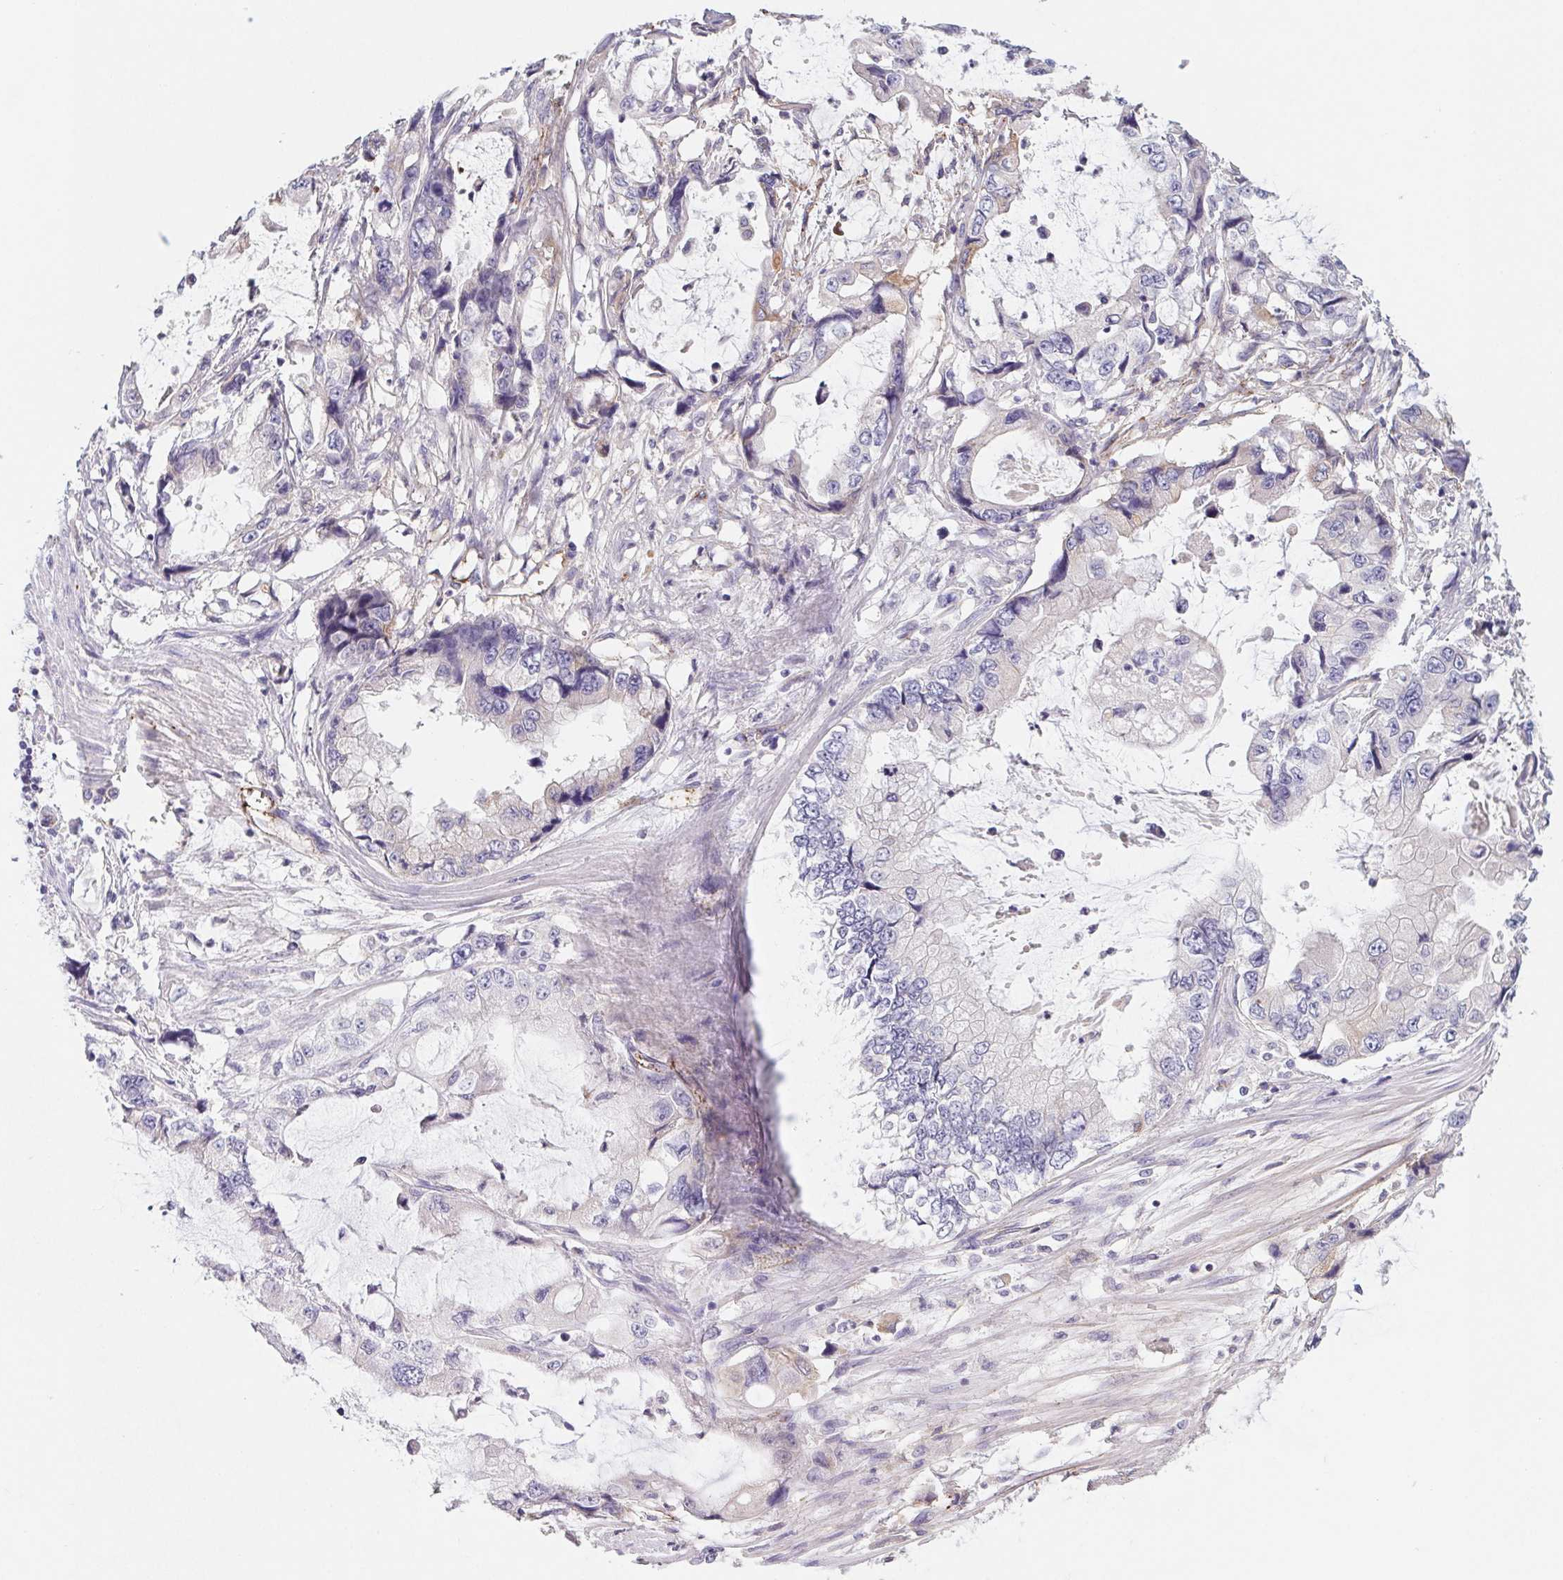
{"staining": {"intensity": "negative", "quantity": "none", "location": "none"}, "tissue": "stomach cancer", "cell_type": "Tumor cells", "image_type": "cancer", "snomed": [{"axis": "morphology", "description": "Adenocarcinoma, NOS"}, {"axis": "topography", "description": "Pancreas"}, {"axis": "topography", "description": "Stomach, upper"}, {"axis": "topography", "description": "Stomach"}], "caption": "The histopathology image displays no significant expression in tumor cells of stomach cancer.", "gene": "LPA", "patient": {"sex": "male", "age": 77}}